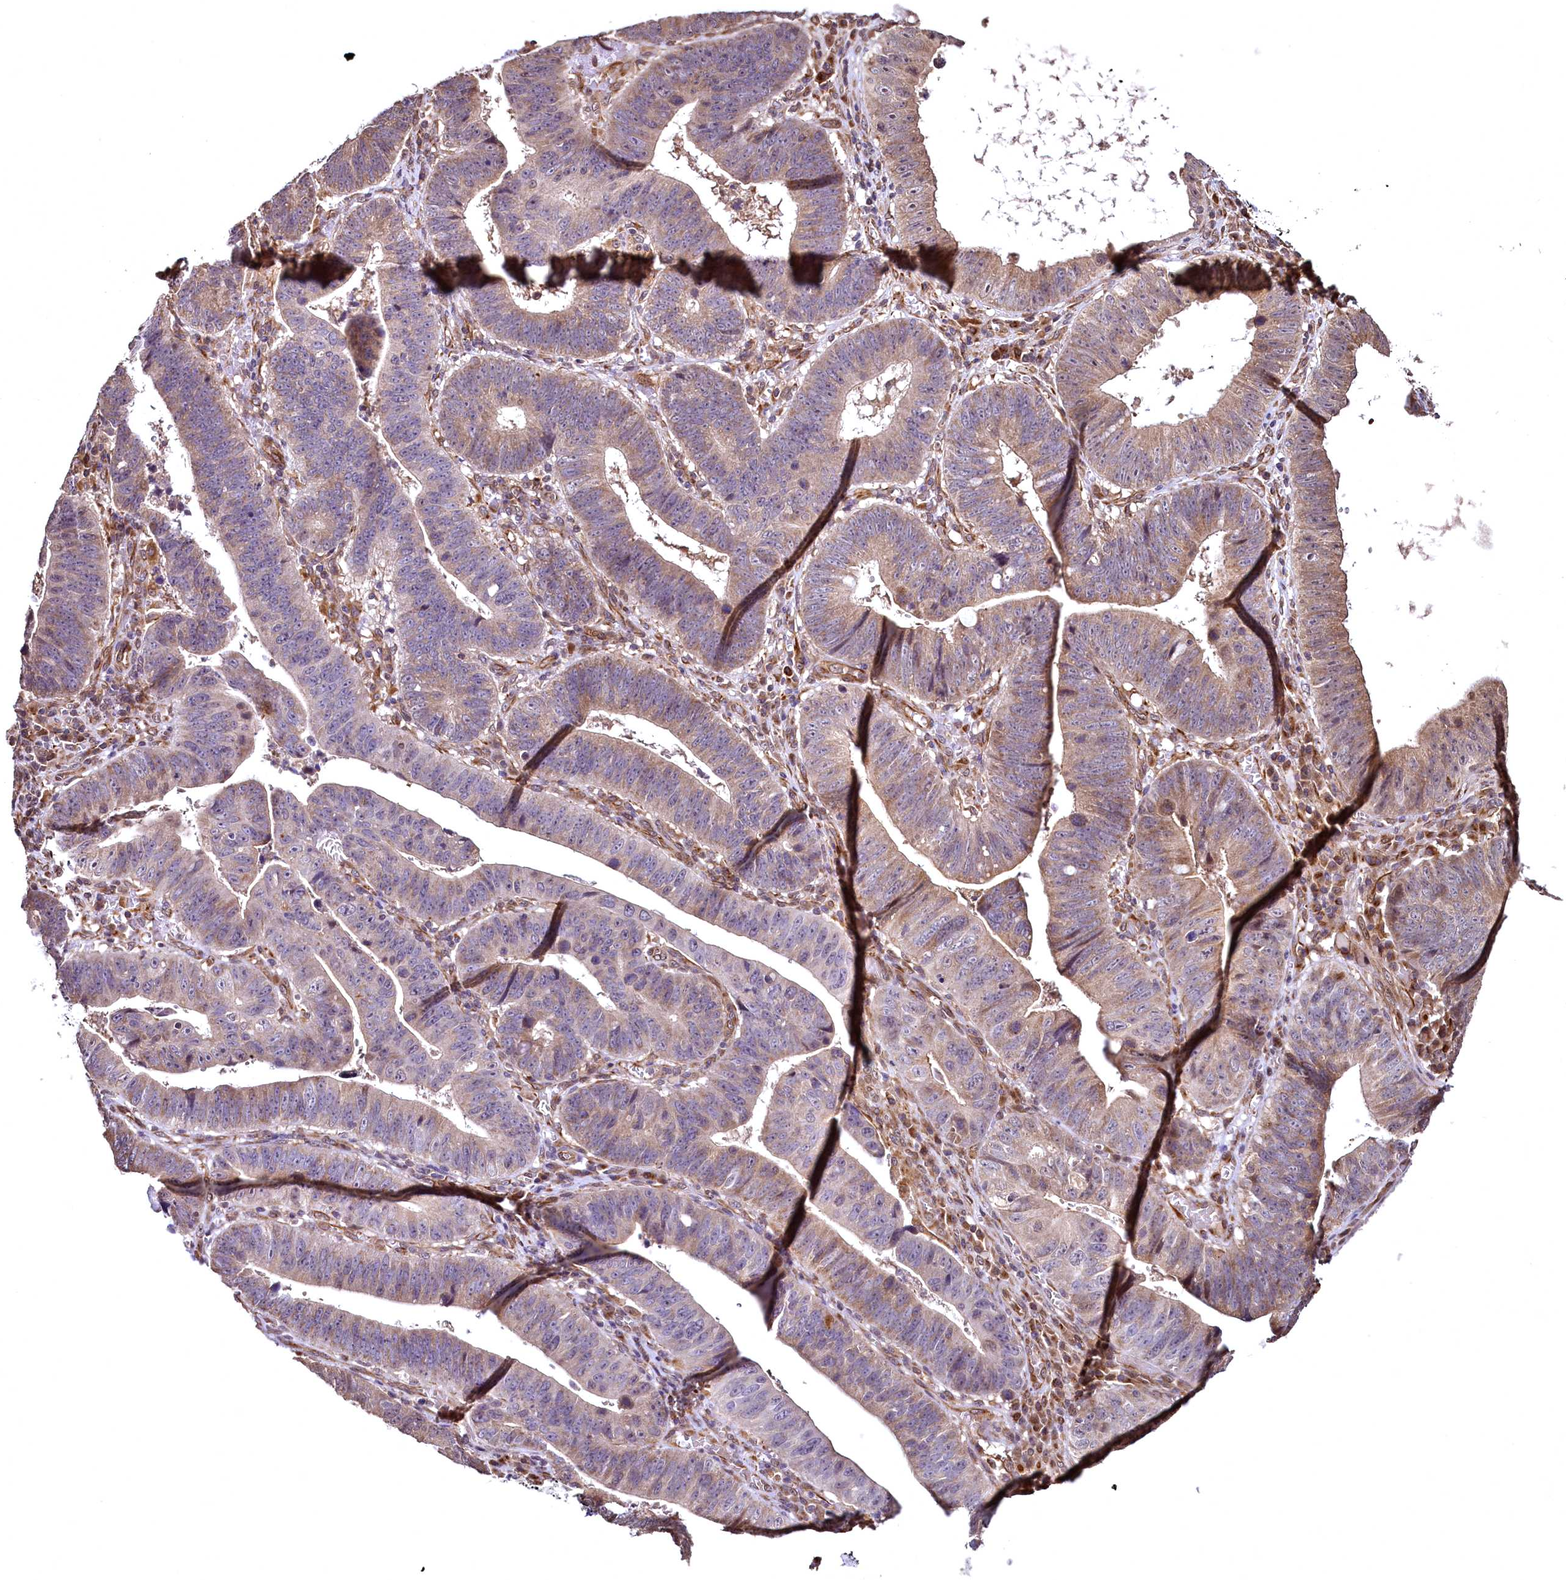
{"staining": {"intensity": "weak", "quantity": "25%-75%", "location": "cytoplasmic/membranous"}, "tissue": "stomach cancer", "cell_type": "Tumor cells", "image_type": "cancer", "snomed": [{"axis": "morphology", "description": "Adenocarcinoma, NOS"}, {"axis": "topography", "description": "Stomach"}], "caption": "An image showing weak cytoplasmic/membranous positivity in about 25%-75% of tumor cells in stomach adenocarcinoma, as visualized by brown immunohistochemical staining.", "gene": "TBCEL", "patient": {"sex": "male", "age": 59}}